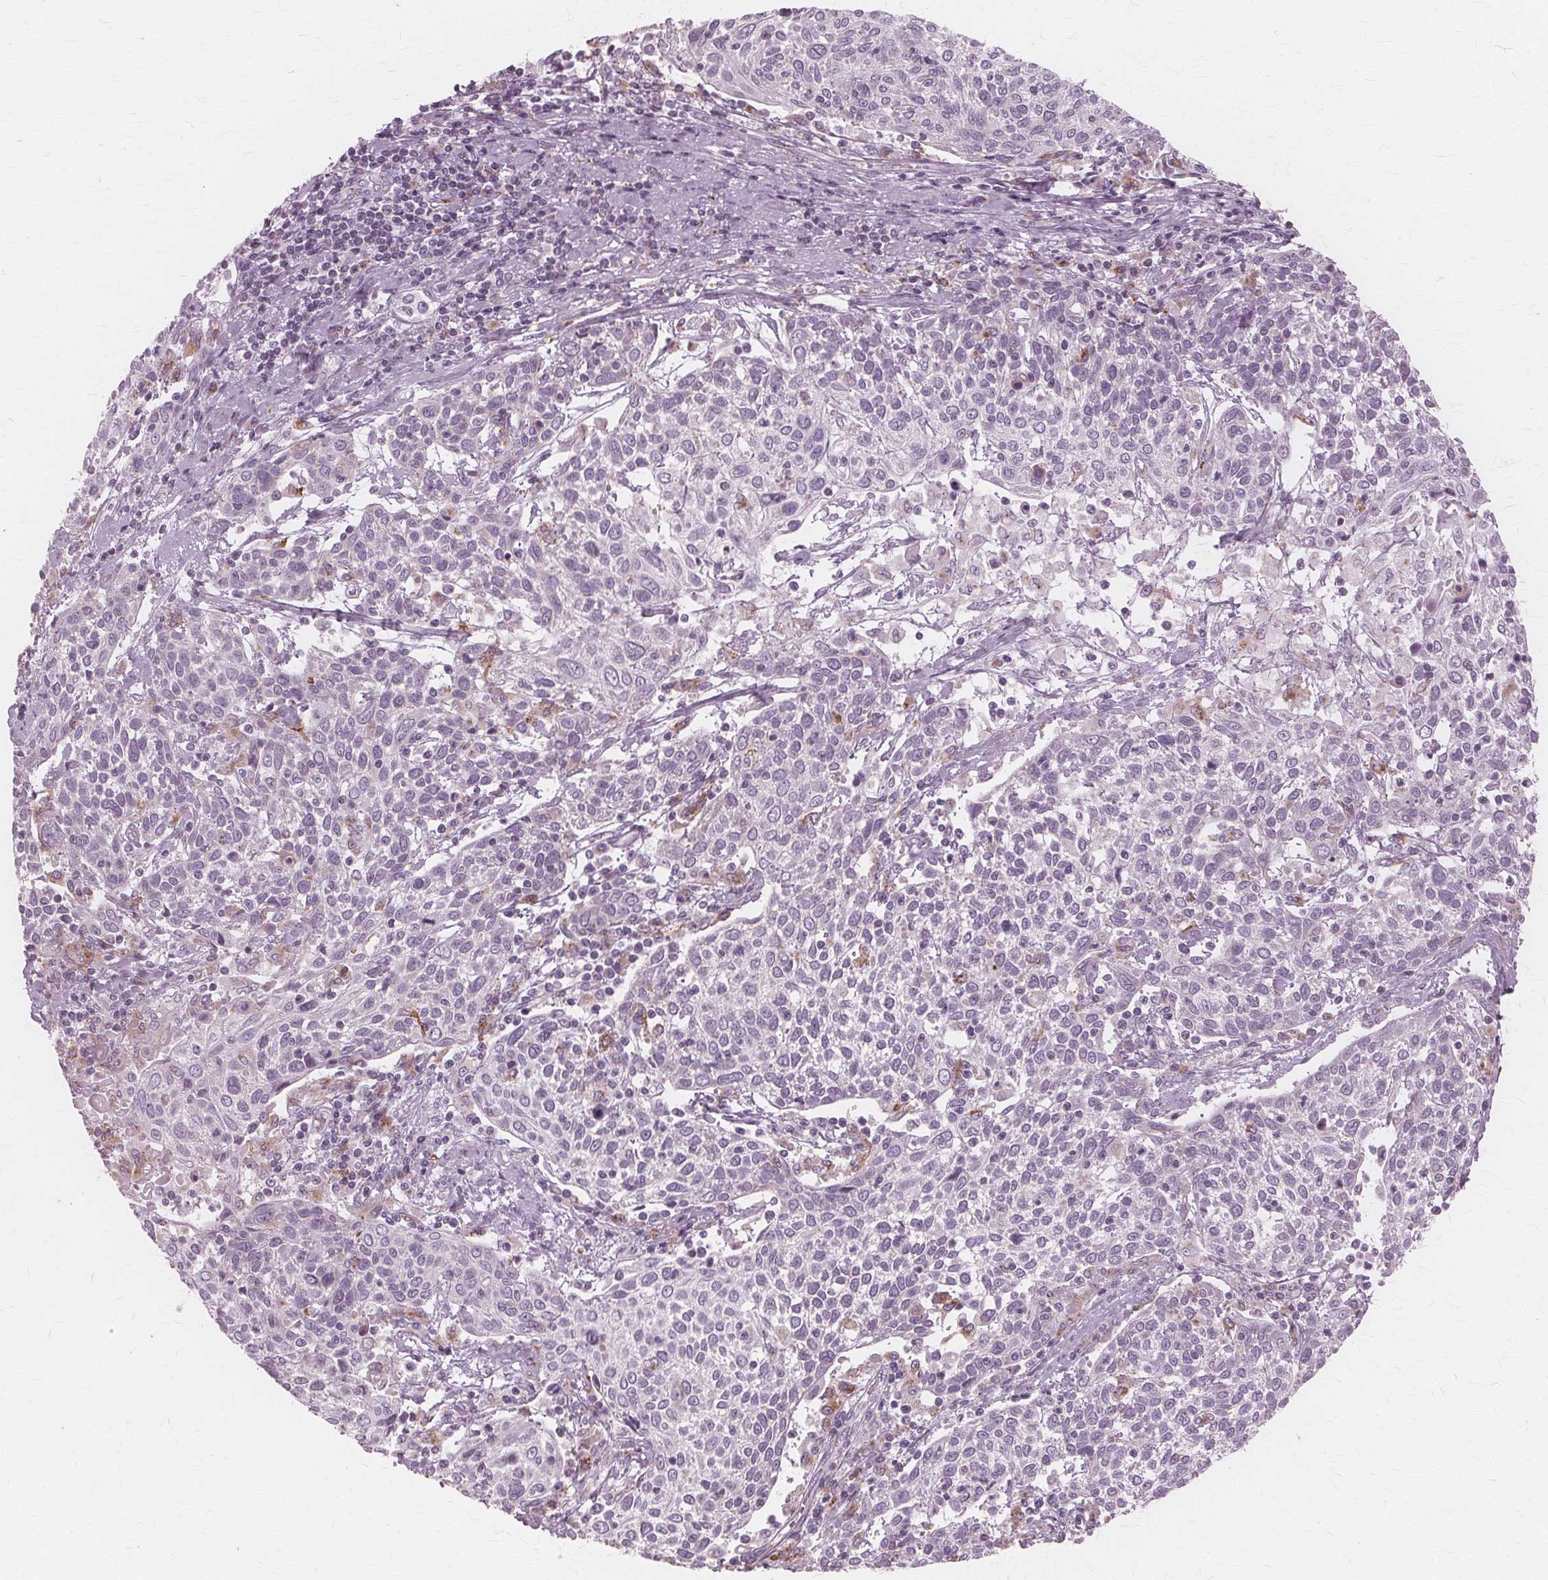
{"staining": {"intensity": "weak", "quantity": "<25%", "location": "cytoplasmic/membranous"}, "tissue": "cervical cancer", "cell_type": "Tumor cells", "image_type": "cancer", "snomed": [{"axis": "morphology", "description": "Squamous cell carcinoma, NOS"}, {"axis": "topography", "description": "Cervix"}], "caption": "Tumor cells are negative for protein expression in human cervical cancer.", "gene": "DNASE2", "patient": {"sex": "female", "age": 61}}